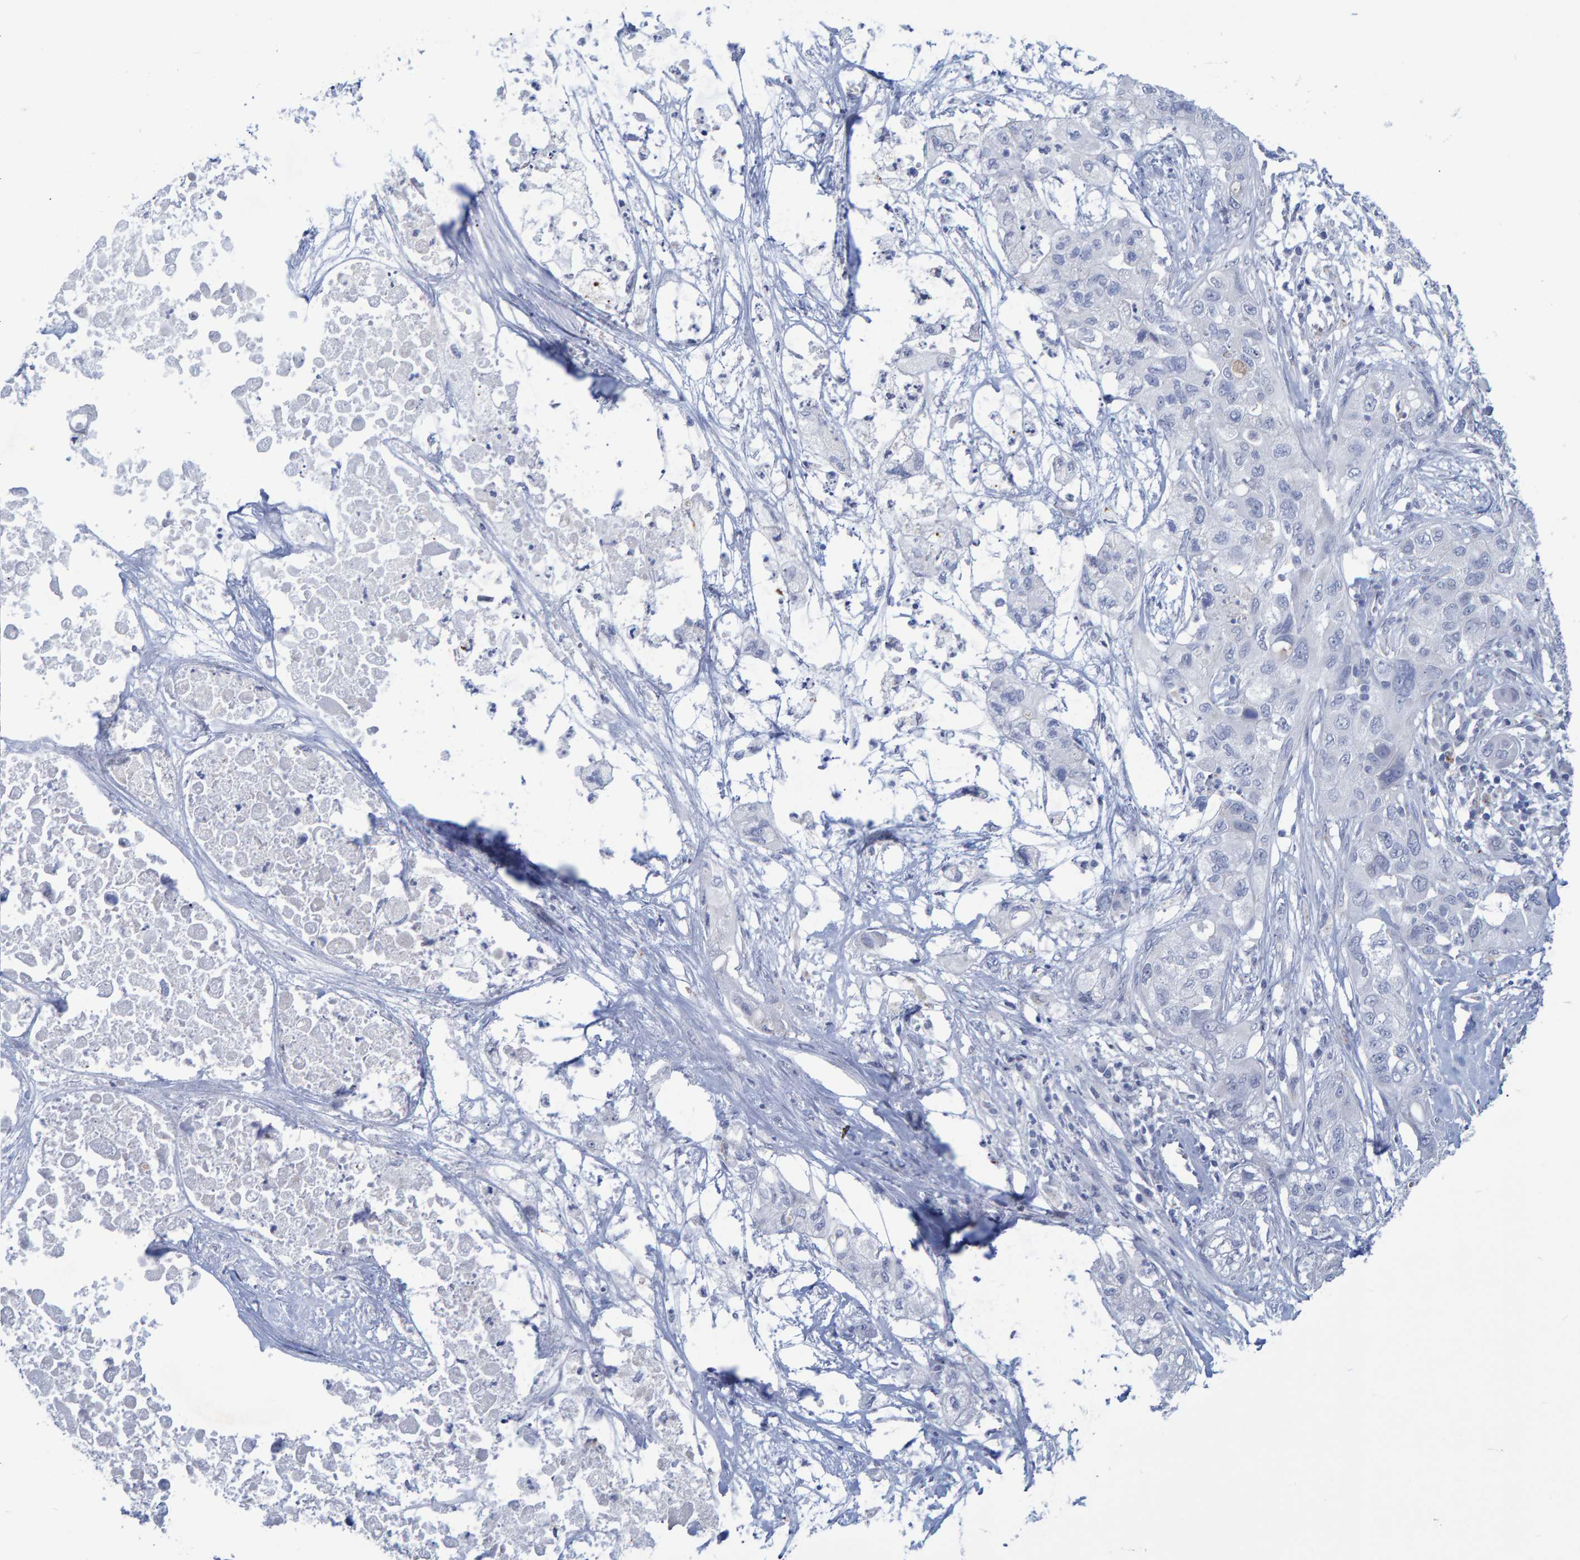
{"staining": {"intensity": "negative", "quantity": "none", "location": "none"}, "tissue": "pancreatic cancer", "cell_type": "Tumor cells", "image_type": "cancer", "snomed": [{"axis": "morphology", "description": "Adenocarcinoma, NOS"}, {"axis": "topography", "description": "Pancreas"}], "caption": "This is a histopathology image of immunohistochemistry staining of adenocarcinoma (pancreatic), which shows no positivity in tumor cells.", "gene": "PROCA1", "patient": {"sex": "female", "age": 78}}